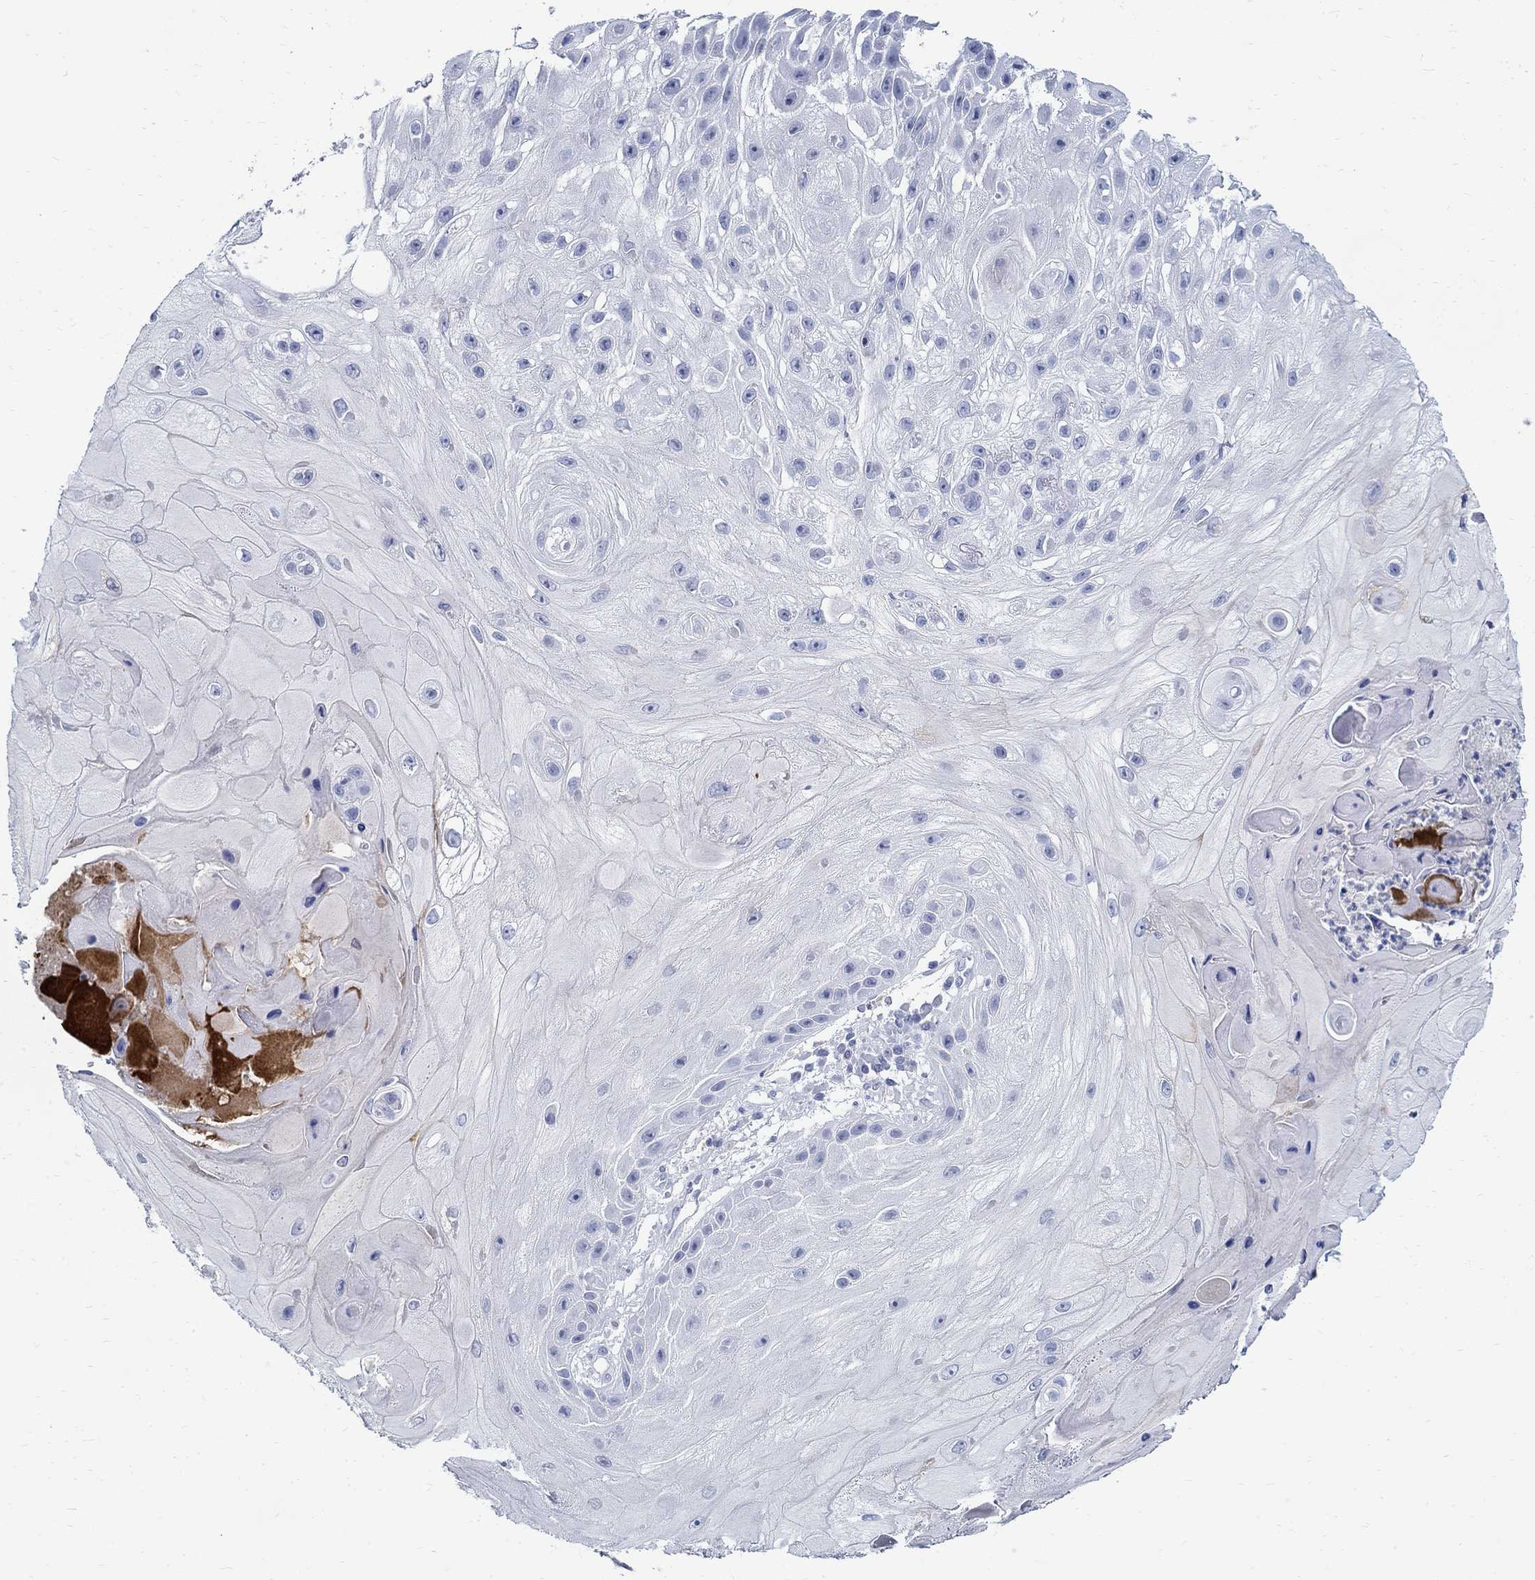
{"staining": {"intensity": "negative", "quantity": "none", "location": "none"}, "tissue": "skin cancer", "cell_type": "Tumor cells", "image_type": "cancer", "snomed": [{"axis": "morphology", "description": "Normal tissue, NOS"}, {"axis": "morphology", "description": "Squamous cell carcinoma, NOS"}, {"axis": "topography", "description": "Skin"}], "caption": "DAB (3,3'-diaminobenzidine) immunohistochemical staining of skin cancer demonstrates no significant expression in tumor cells. (Brightfield microscopy of DAB (3,3'-diaminobenzidine) IHC at high magnification).", "gene": "BSPRY", "patient": {"sex": "male", "age": 79}}